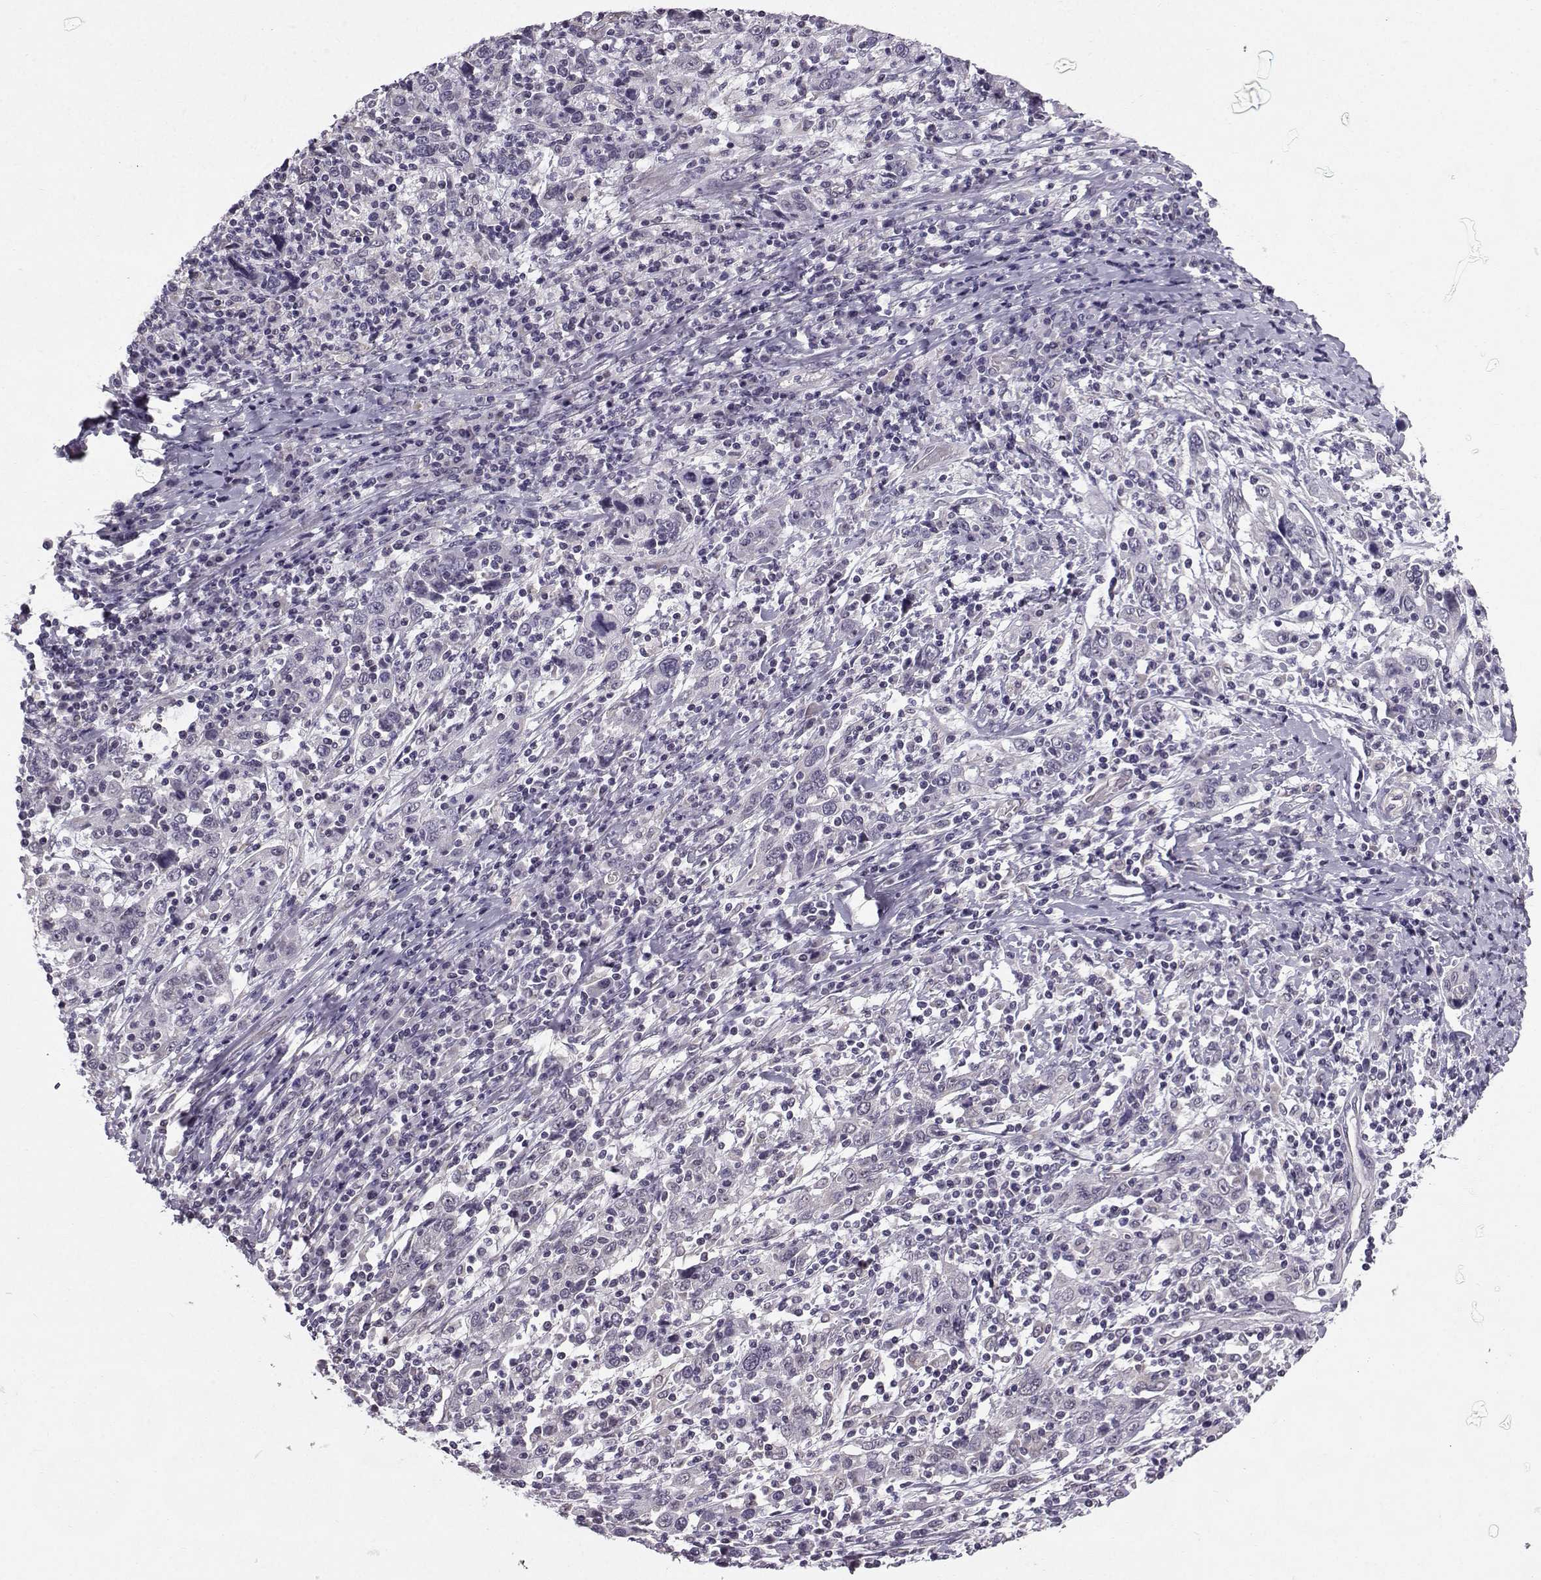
{"staining": {"intensity": "negative", "quantity": "none", "location": "none"}, "tissue": "cervical cancer", "cell_type": "Tumor cells", "image_type": "cancer", "snomed": [{"axis": "morphology", "description": "Squamous cell carcinoma, NOS"}, {"axis": "topography", "description": "Cervix"}], "caption": "DAB immunohistochemical staining of human squamous cell carcinoma (cervical) exhibits no significant staining in tumor cells.", "gene": "TSPYL5", "patient": {"sex": "female", "age": 46}}